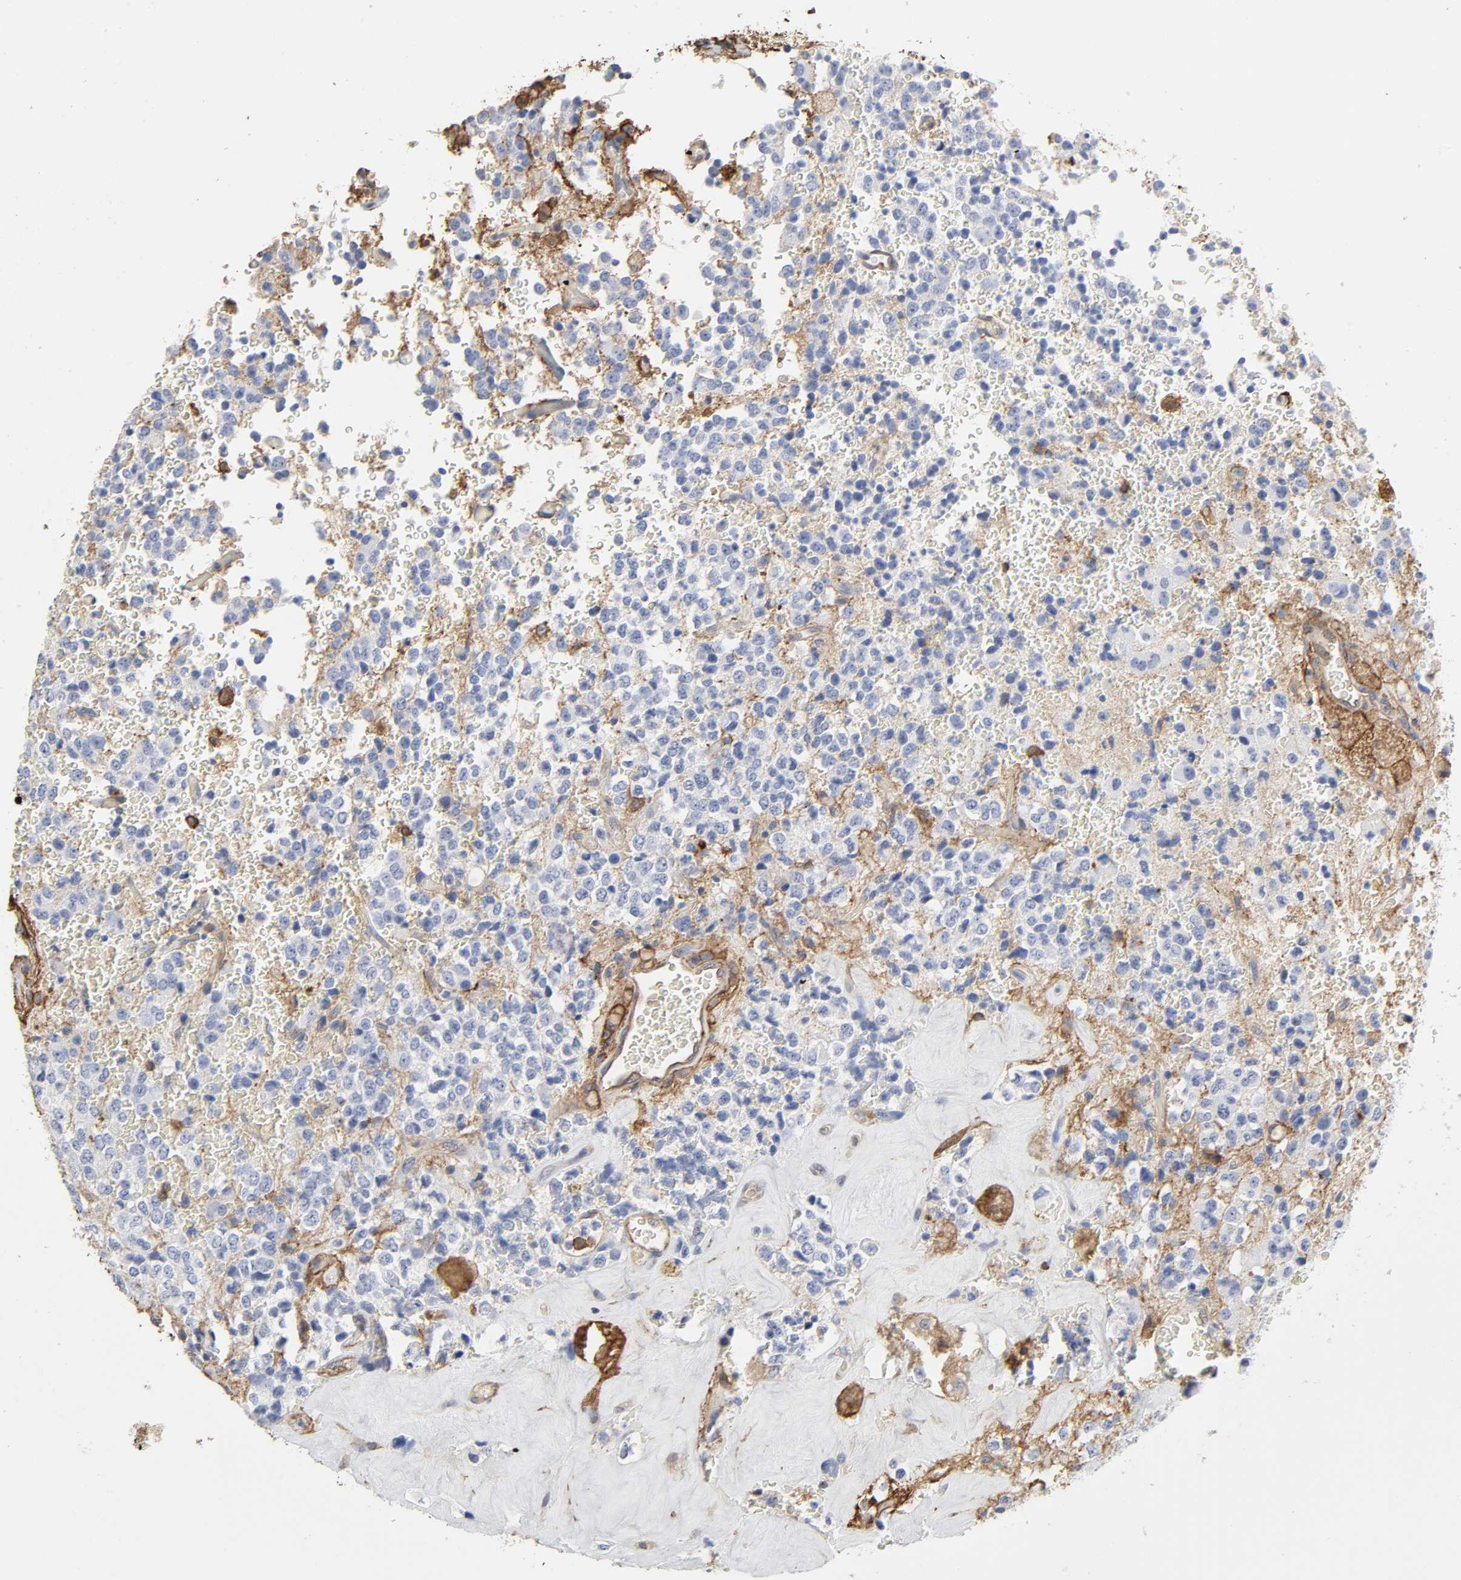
{"staining": {"intensity": "negative", "quantity": "none", "location": "none"}, "tissue": "glioma", "cell_type": "Tumor cells", "image_type": "cancer", "snomed": [{"axis": "morphology", "description": "Glioma, malignant, High grade"}, {"axis": "topography", "description": "pancreas cauda"}], "caption": "High magnification brightfield microscopy of glioma stained with DAB (3,3'-diaminobenzidine) (brown) and counterstained with hematoxylin (blue): tumor cells show no significant staining.", "gene": "ANXA2", "patient": {"sex": "male", "age": 60}}